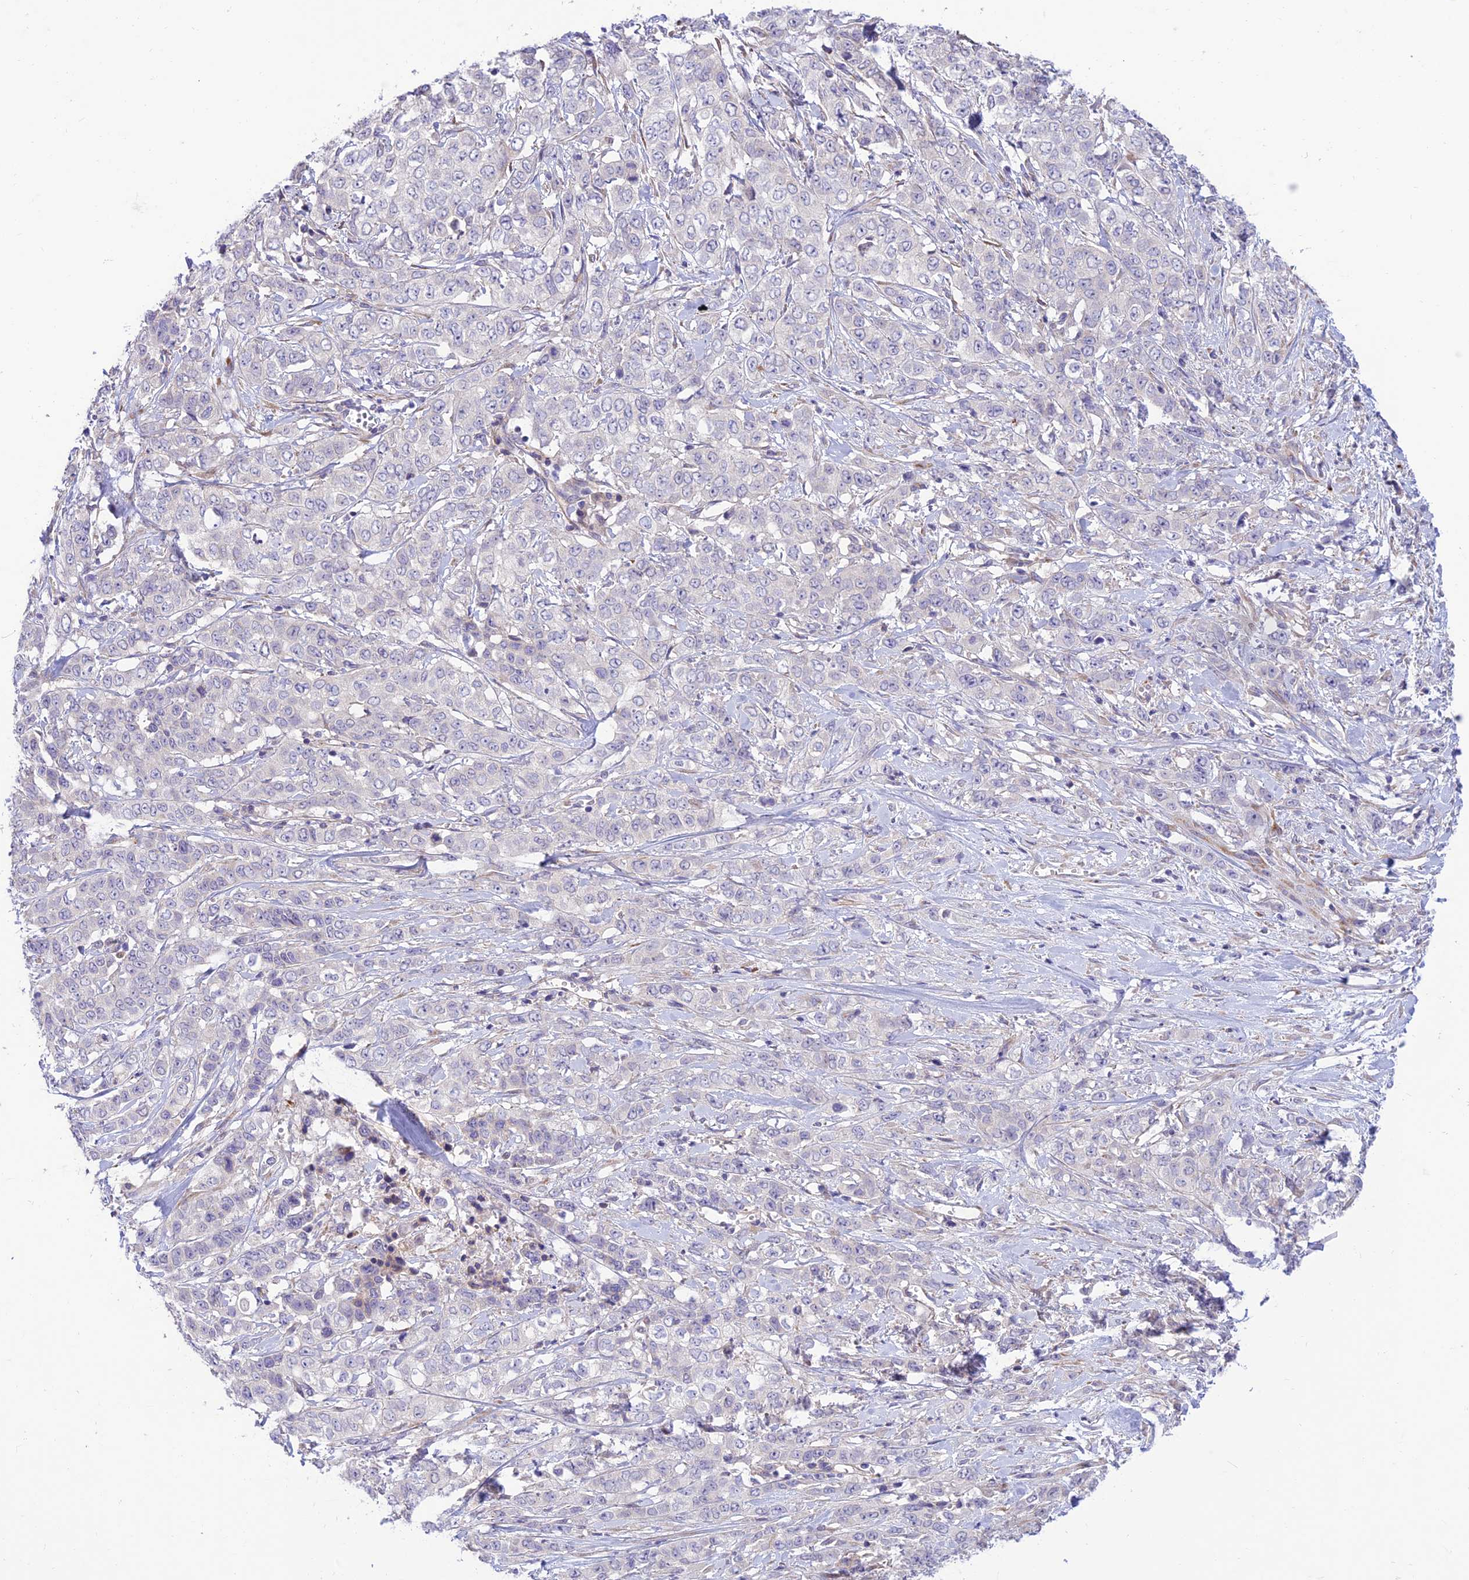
{"staining": {"intensity": "negative", "quantity": "none", "location": "none"}, "tissue": "stomach cancer", "cell_type": "Tumor cells", "image_type": "cancer", "snomed": [{"axis": "morphology", "description": "Adenocarcinoma, NOS"}, {"axis": "topography", "description": "Stomach, upper"}], "caption": "The immunohistochemistry (IHC) micrograph has no significant staining in tumor cells of stomach adenocarcinoma tissue. The staining was performed using DAB (3,3'-diaminobenzidine) to visualize the protein expression in brown, while the nuclei were stained in blue with hematoxylin (Magnification: 20x).", "gene": "FAM186B", "patient": {"sex": "male", "age": 62}}